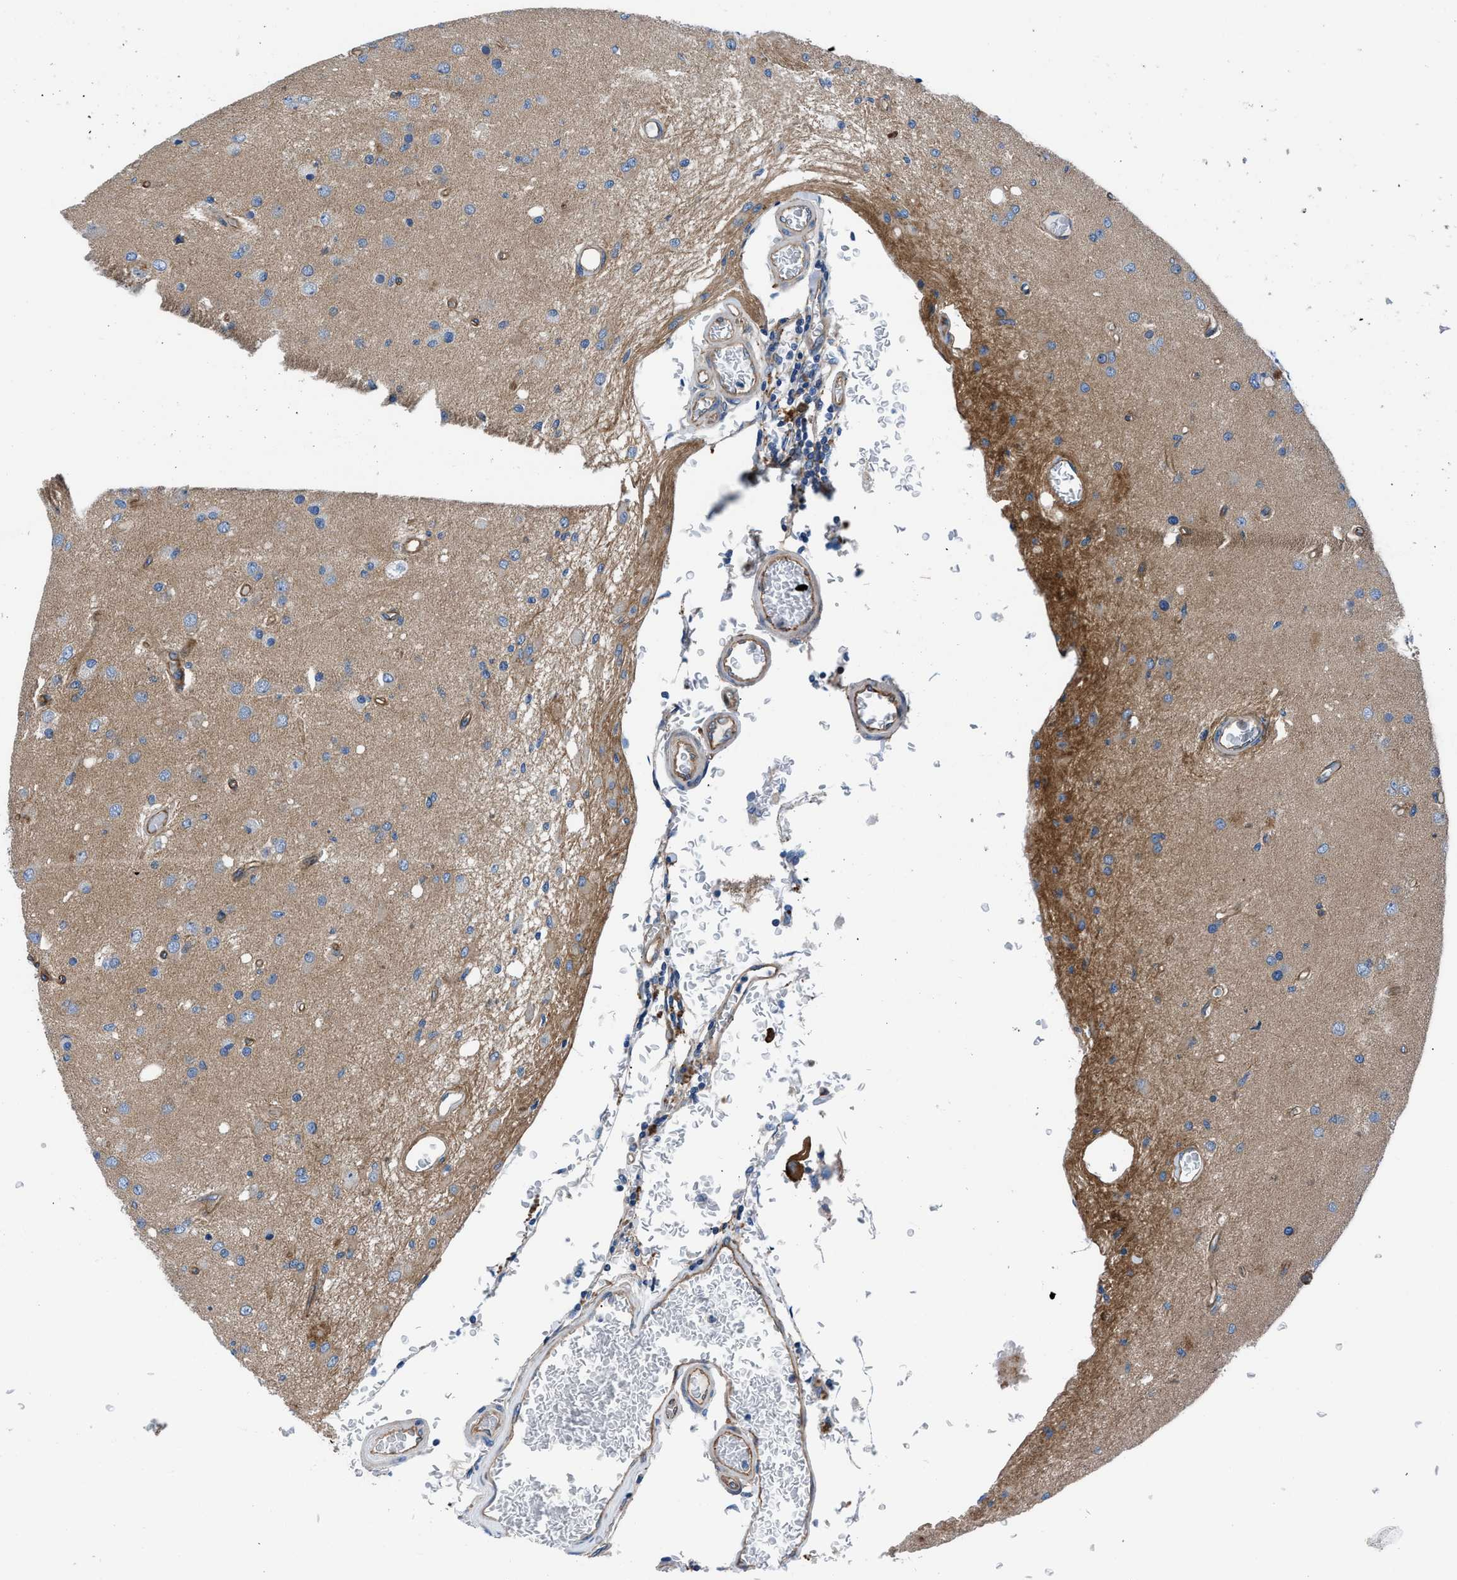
{"staining": {"intensity": "weak", "quantity": "<25%", "location": "cytoplasmic/membranous"}, "tissue": "glioma", "cell_type": "Tumor cells", "image_type": "cancer", "snomed": [{"axis": "morphology", "description": "Normal tissue, NOS"}, {"axis": "morphology", "description": "Glioma, malignant, High grade"}, {"axis": "topography", "description": "Cerebral cortex"}], "caption": "Tumor cells are negative for protein expression in human glioma.", "gene": "TRIP4", "patient": {"sex": "male", "age": 77}}